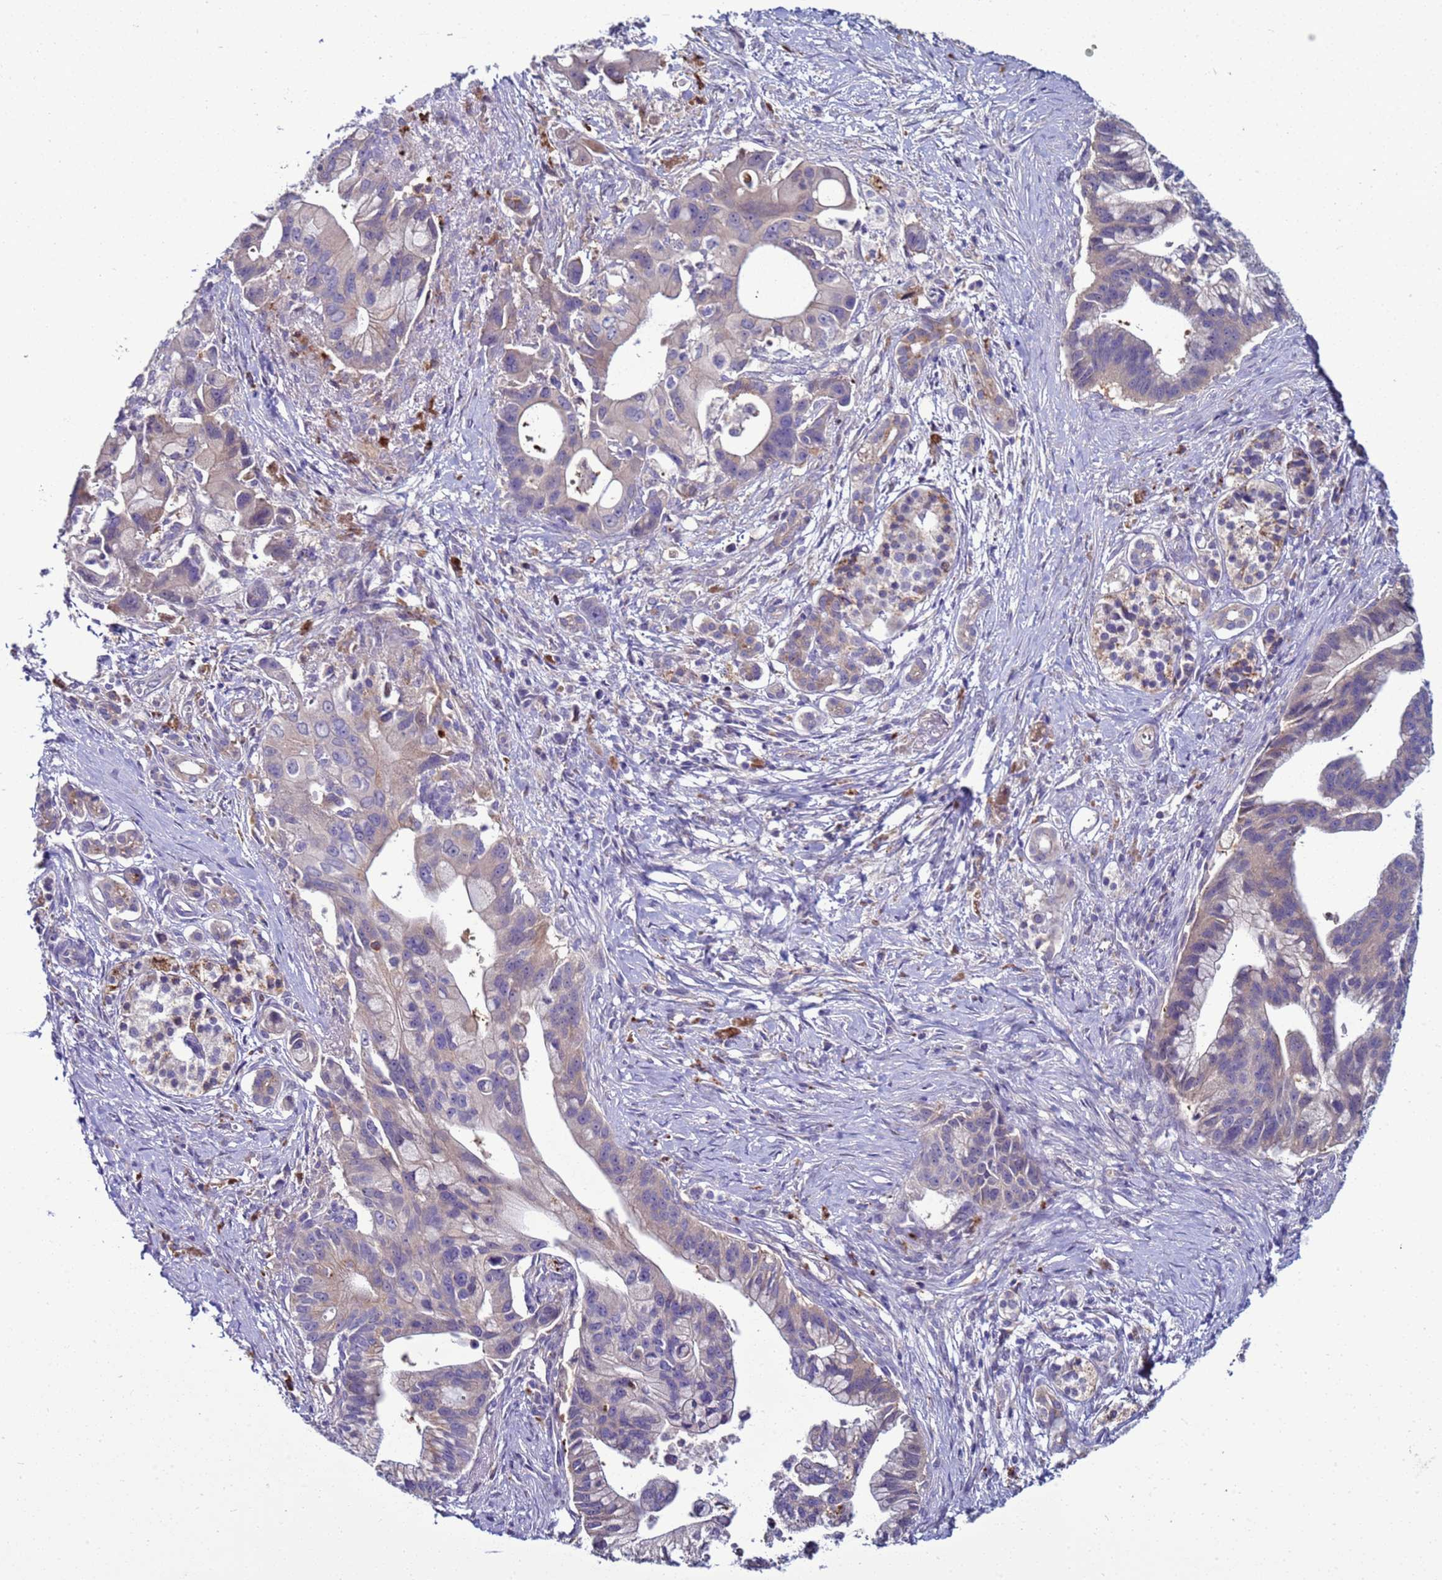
{"staining": {"intensity": "negative", "quantity": "none", "location": "none"}, "tissue": "pancreatic cancer", "cell_type": "Tumor cells", "image_type": "cancer", "snomed": [{"axis": "morphology", "description": "Adenocarcinoma, NOS"}, {"axis": "topography", "description": "Pancreas"}], "caption": "Tumor cells are negative for protein expression in human pancreatic cancer (adenocarcinoma). (DAB (3,3'-diaminobenzidine) IHC, high magnification).", "gene": "NAT2", "patient": {"sex": "male", "age": 68}}